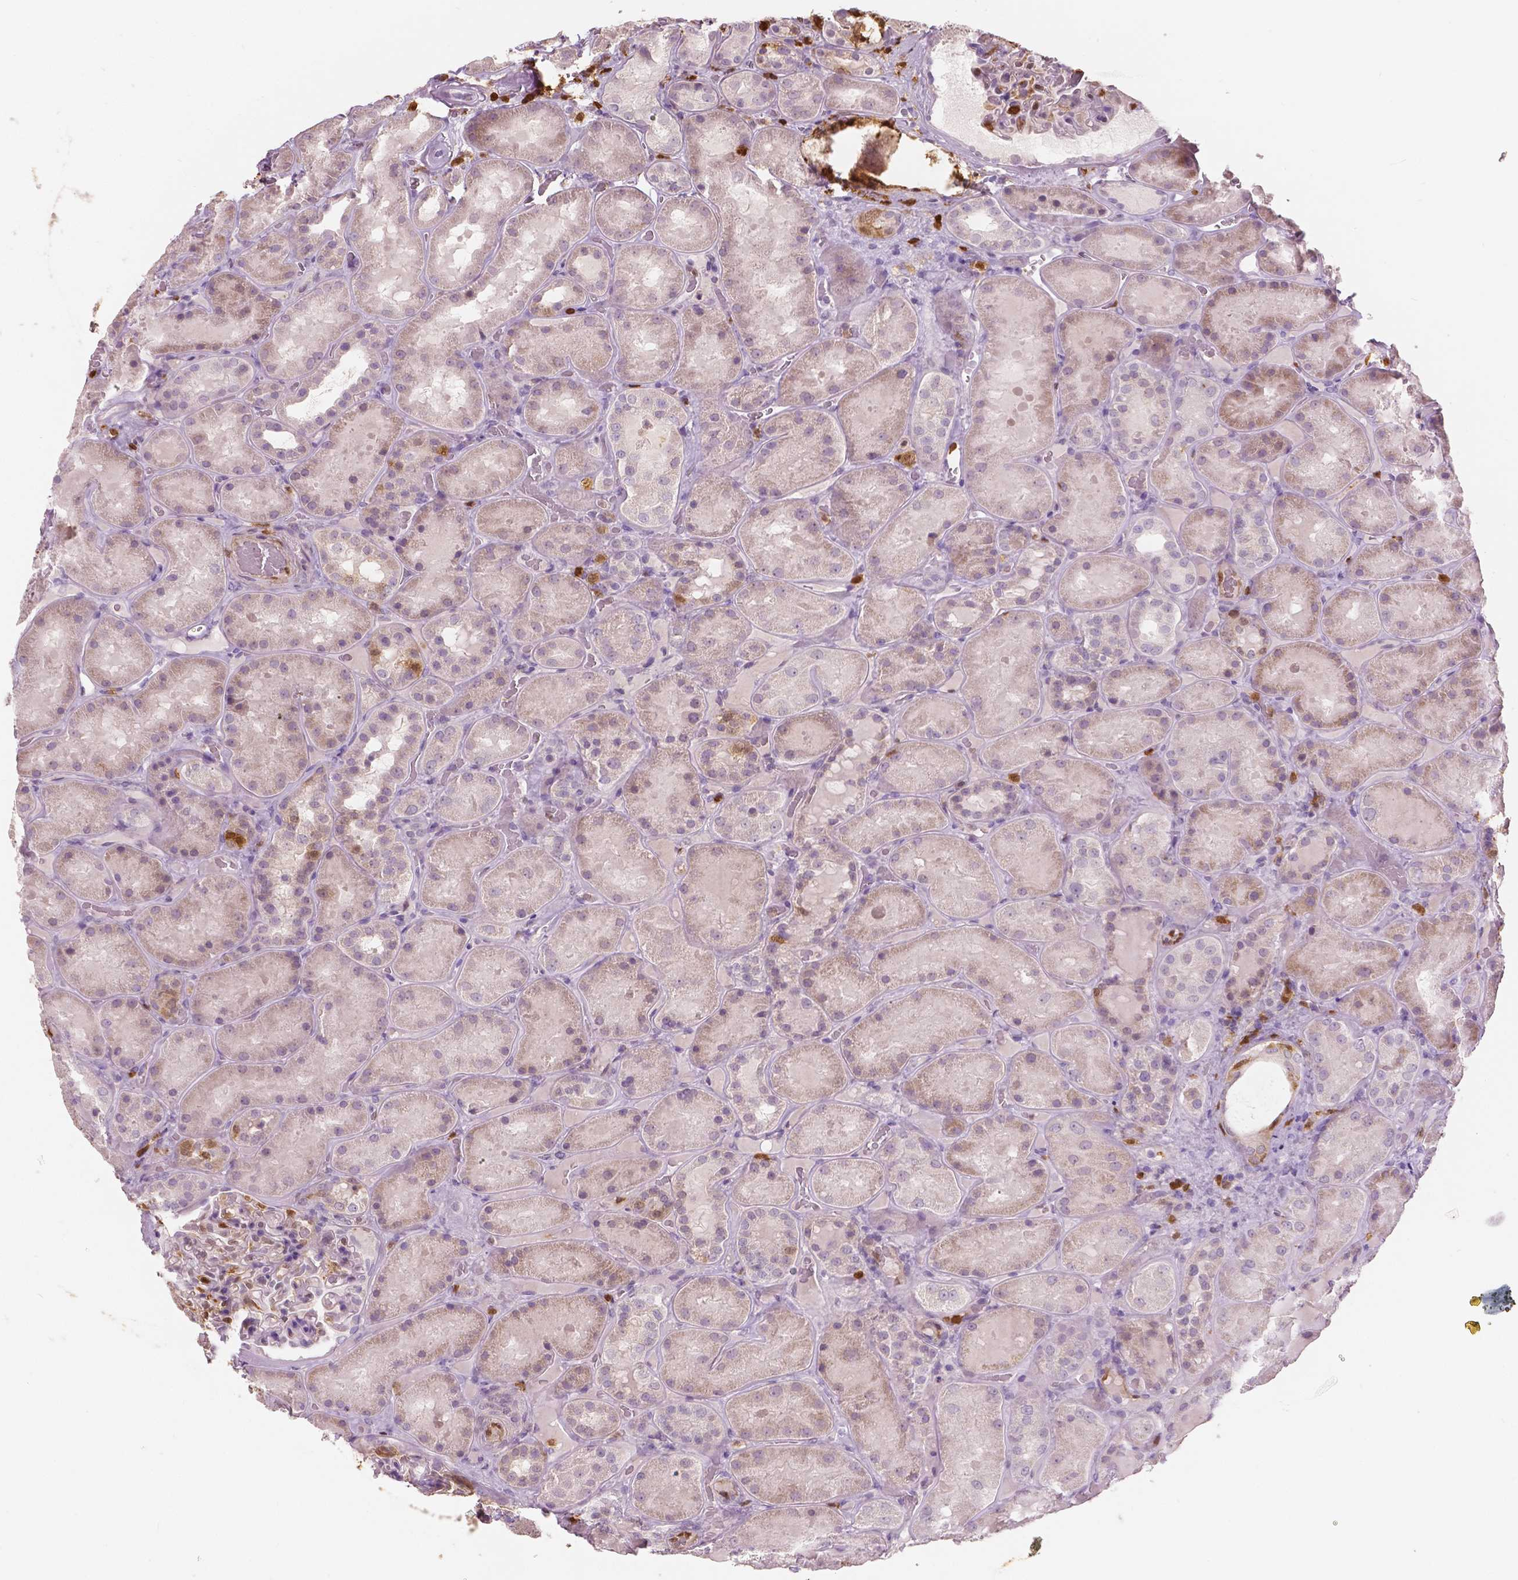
{"staining": {"intensity": "negative", "quantity": "none", "location": "none"}, "tissue": "kidney", "cell_type": "Cells in glomeruli", "image_type": "normal", "snomed": [{"axis": "morphology", "description": "Normal tissue, NOS"}, {"axis": "topography", "description": "Kidney"}], "caption": "A histopathology image of human kidney is negative for staining in cells in glomeruli.", "gene": "S100A4", "patient": {"sex": "male", "age": 73}}